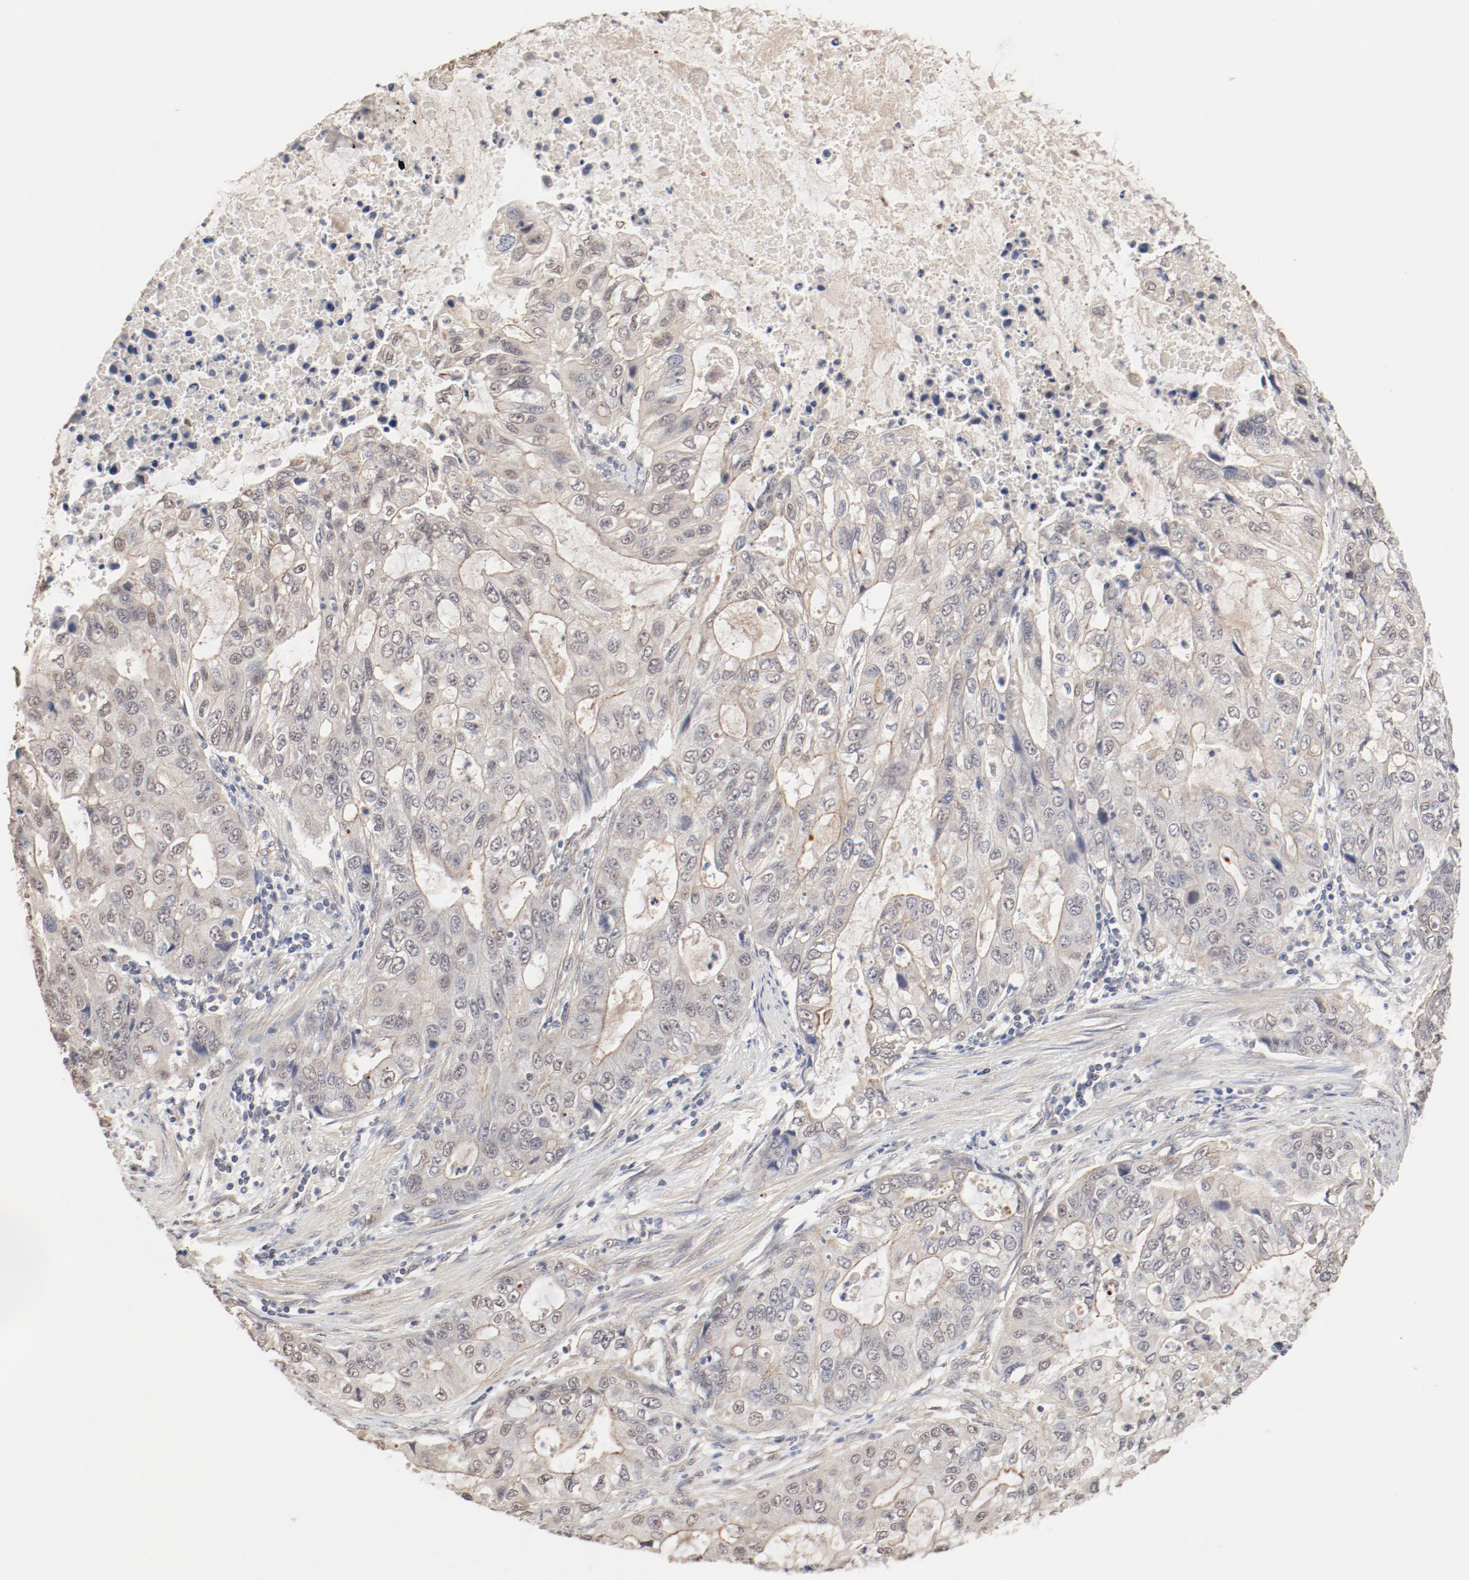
{"staining": {"intensity": "weak", "quantity": ">75%", "location": "cytoplasmic/membranous,nuclear"}, "tissue": "stomach cancer", "cell_type": "Tumor cells", "image_type": "cancer", "snomed": [{"axis": "morphology", "description": "Adenocarcinoma, NOS"}, {"axis": "topography", "description": "Stomach, upper"}], "caption": "There is low levels of weak cytoplasmic/membranous and nuclear expression in tumor cells of stomach cancer (adenocarcinoma), as demonstrated by immunohistochemical staining (brown color).", "gene": "IL3RA", "patient": {"sex": "female", "age": 52}}